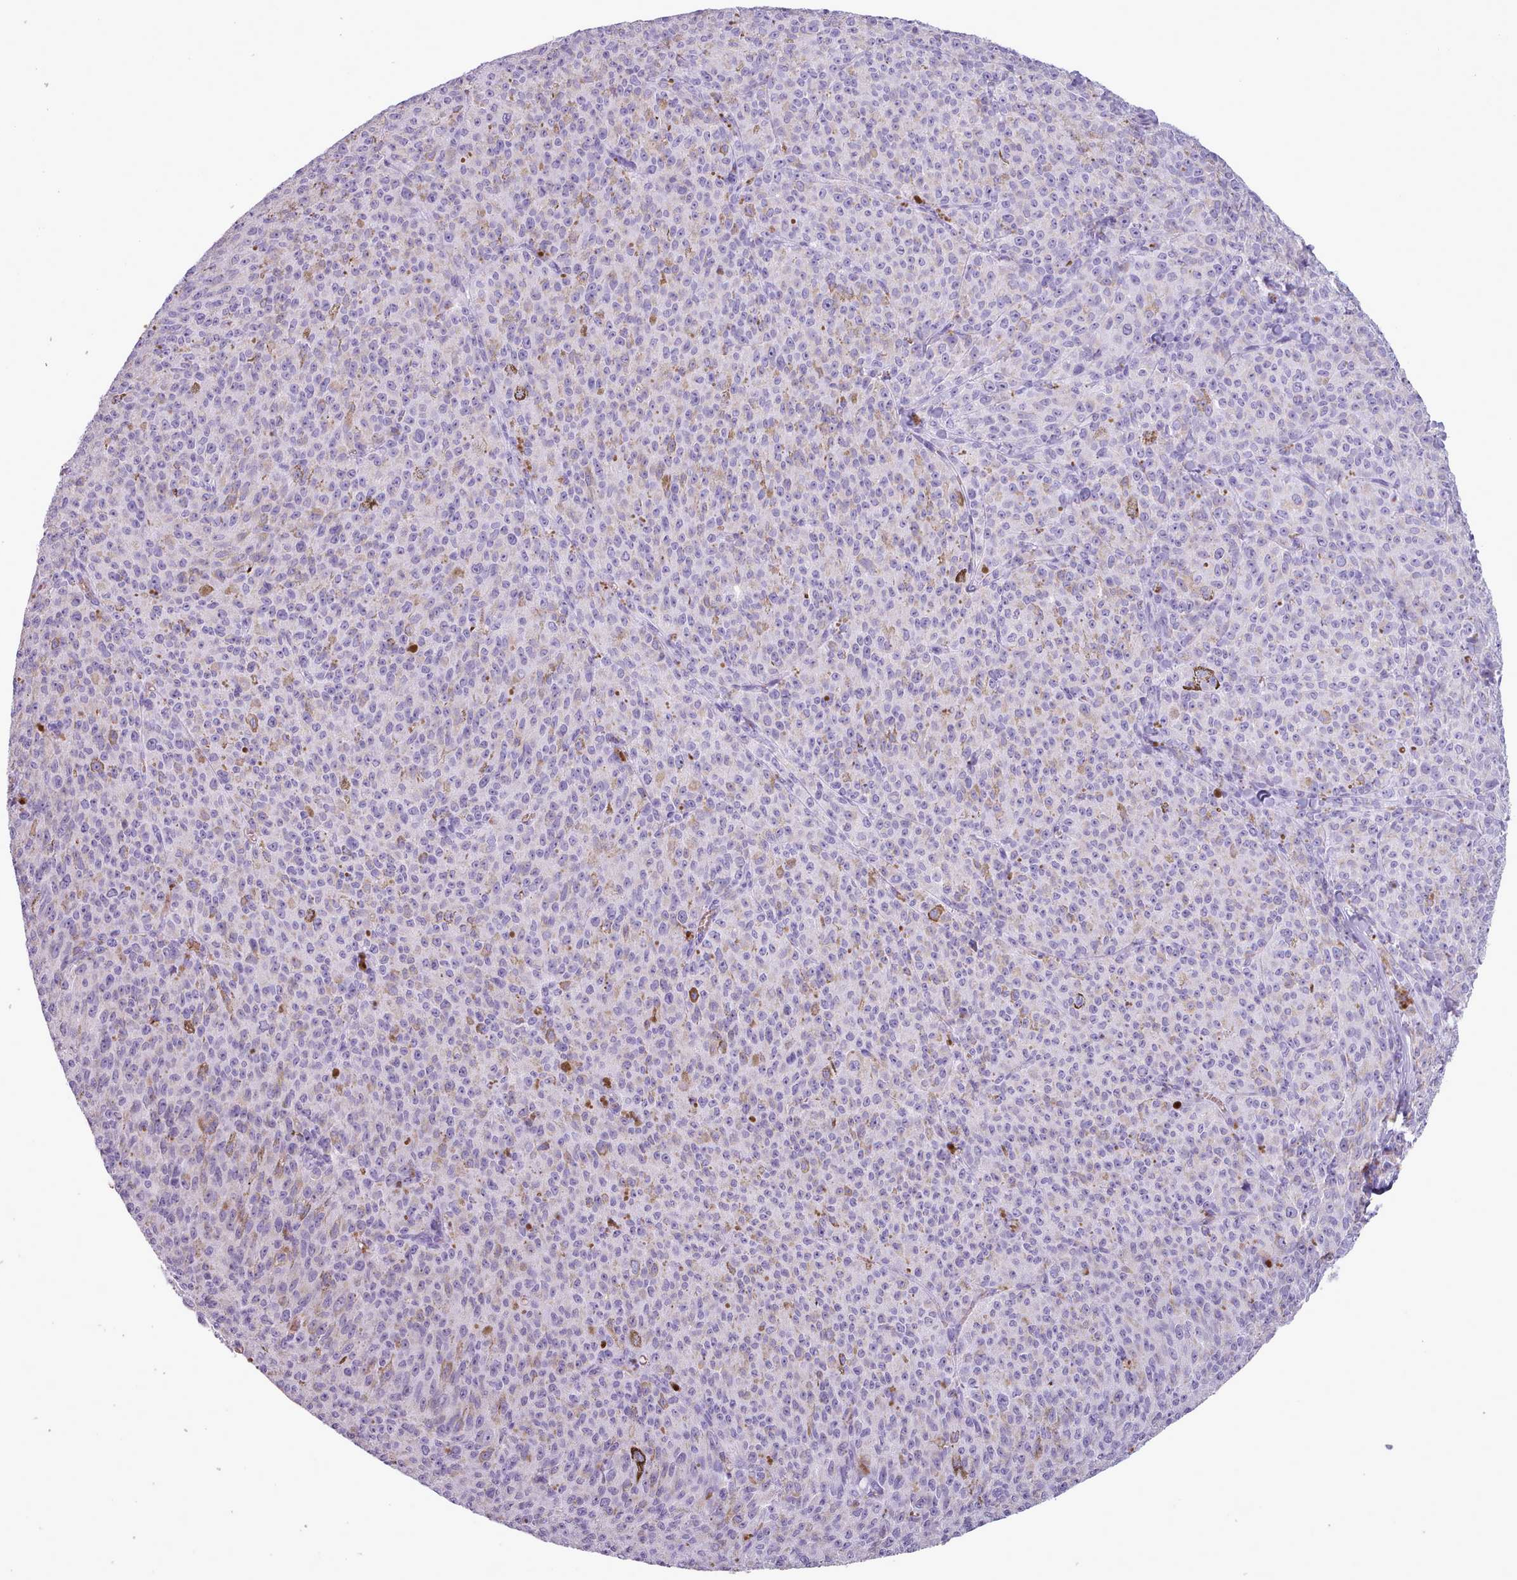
{"staining": {"intensity": "weak", "quantity": "<25%", "location": "cytoplasmic/membranous"}, "tissue": "melanoma", "cell_type": "Tumor cells", "image_type": "cancer", "snomed": [{"axis": "morphology", "description": "Malignant melanoma, NOS"}, {"axis": "topography", "description": "Skin"}], "caption": "DAB immunohistochemical staining of melanoma reveals no significant staining in tumor cells. (Immunohistochemistry, brightfield microscopy, high magnification).", "gene": "AK4", "patient": {"sex": "female", "age": 52}}